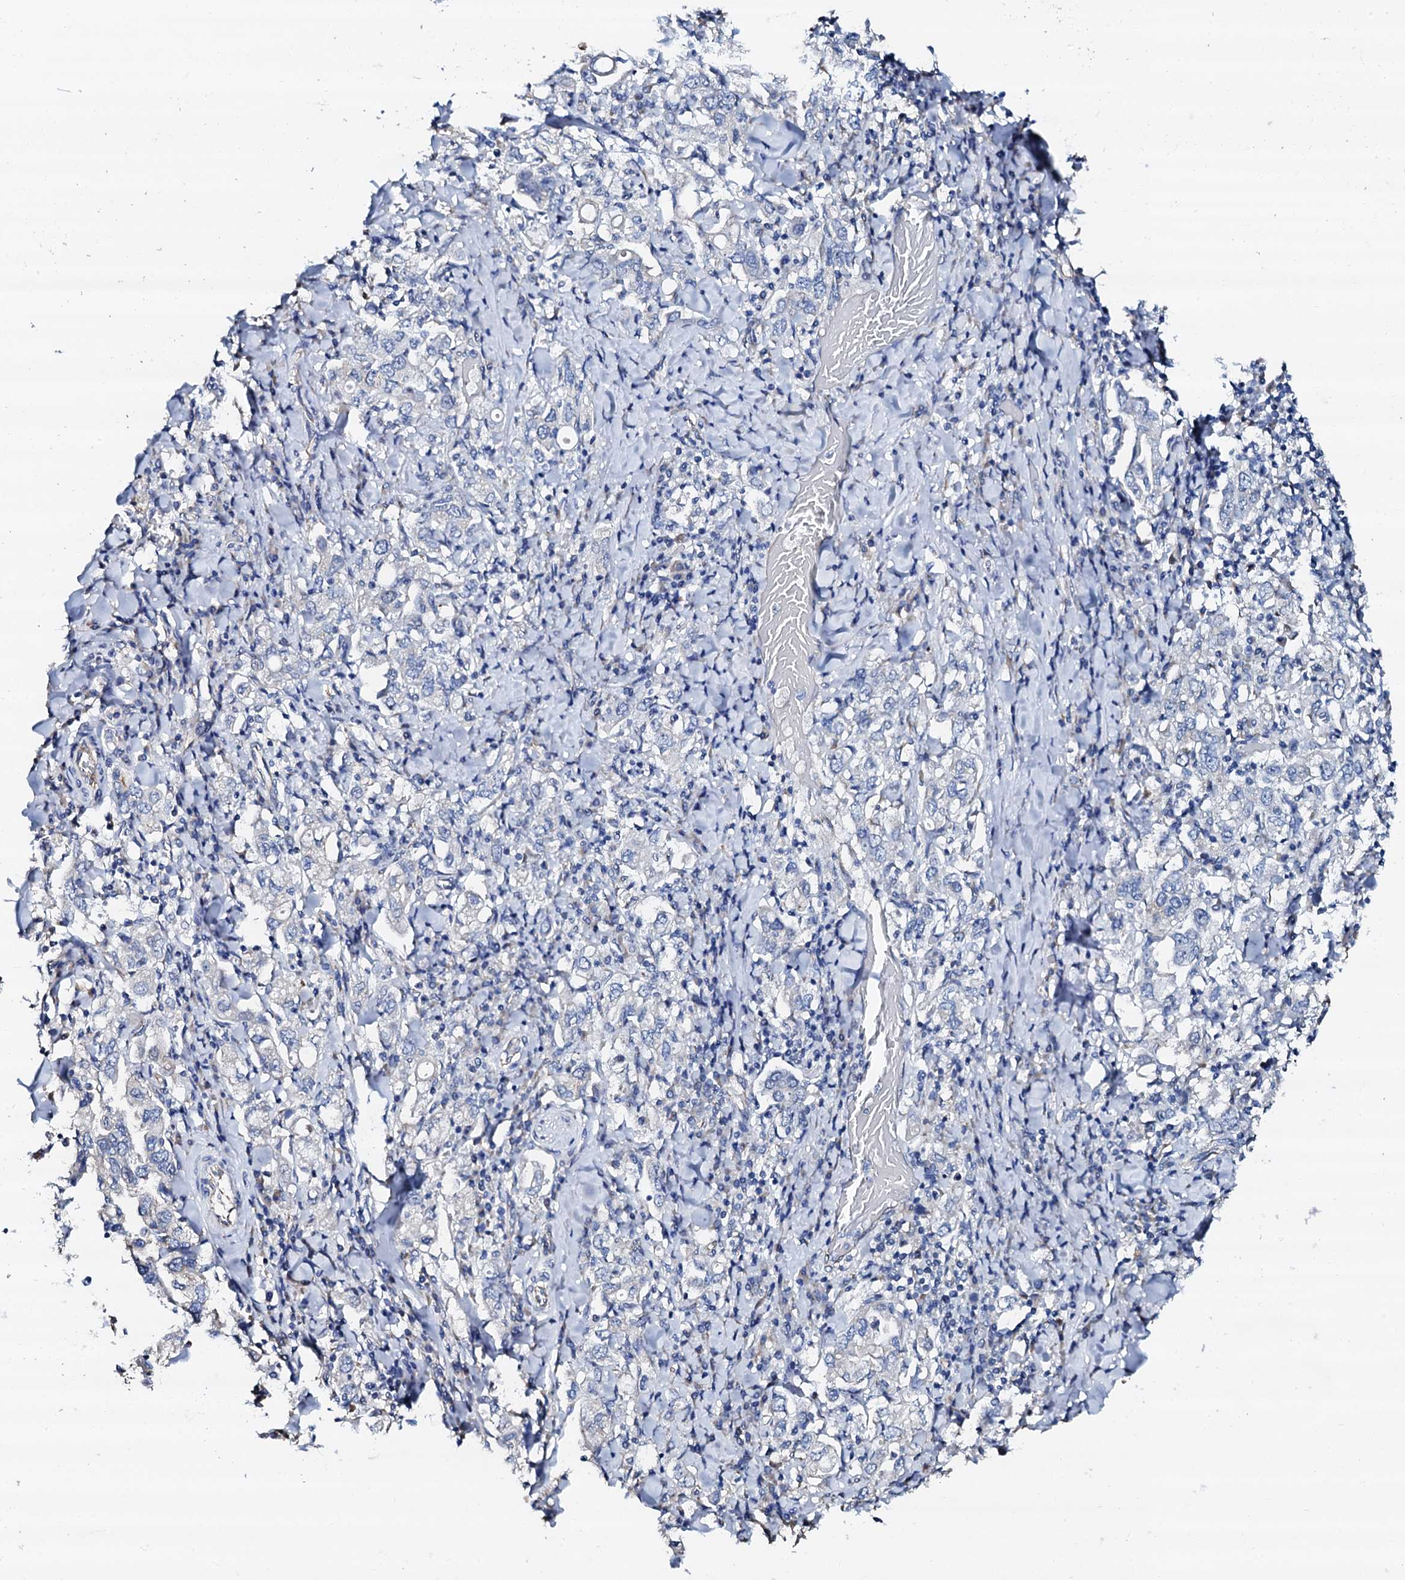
{"staining": {"intensity": "negative", "quantity": "none", "location": "none"}, "tissue": "stomach cancer", "cell_type": "Tumor cells", "image_type": "cancer", "snomed": [{"axis": "morphology", "description": "Adenocarcinoma, NOS"}, {"axis": "topography", "description": "Stomach, upper"}], "caption": "Immunohistochemistry (IHC) of human stomach adenocarcinoma reveals no staining in tumor cells.", "gene": "AKAP3", "patient": {"sex": "male", "age": 62}}